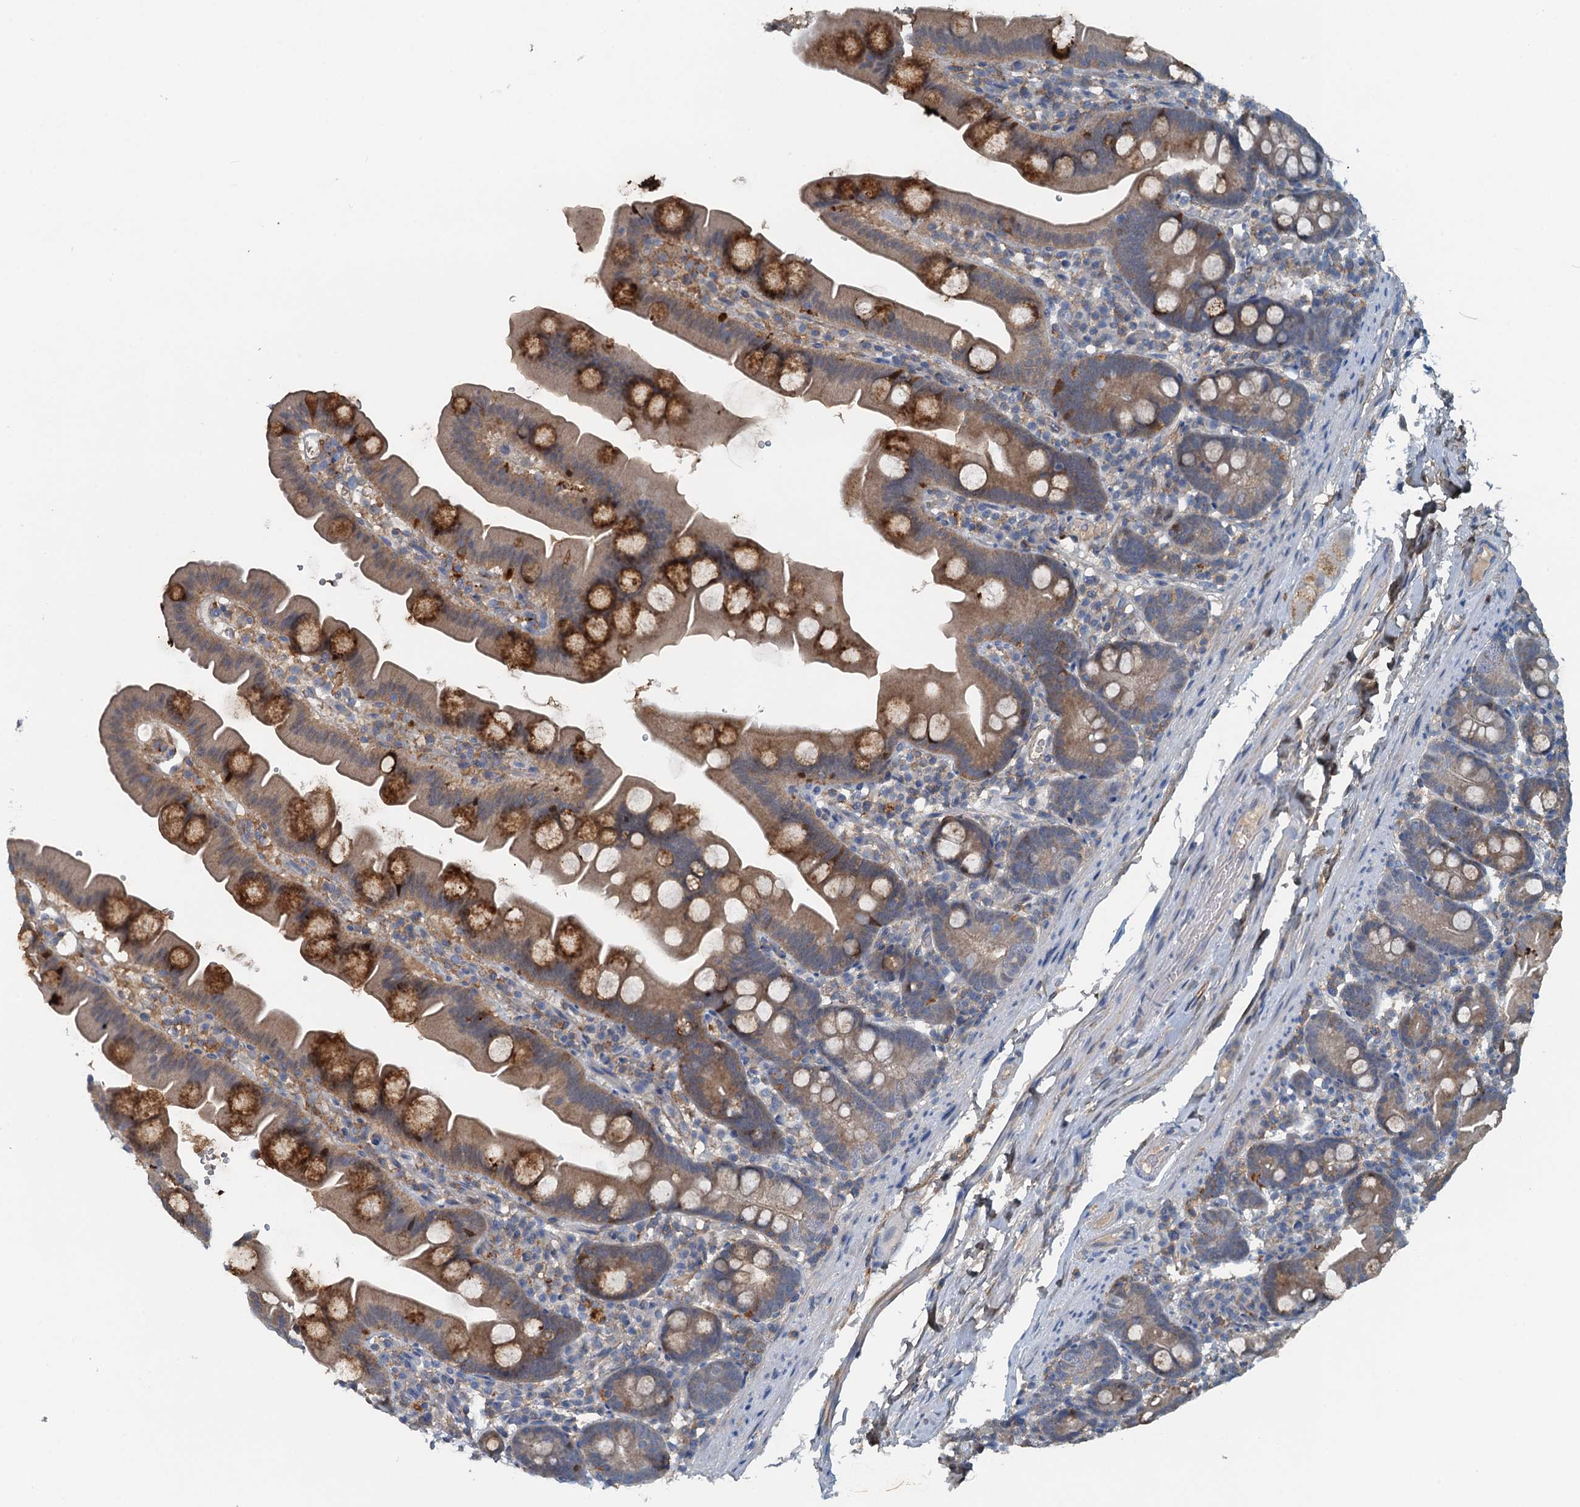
{"staining": {"intensity": "moderate", "quantity": "25%-75%", "location": "cytoplasmic/membranous"}, "tissue": "small intestine", "cell_type": "Glandular cells", "image_type": "normal", "snomed": [{"axis": "morphology", "description": "Normal tissue, NOS"}, {"axis": "topography", "description": "Small intestine"}], "caption": "Brown immunohistochemical staining in normal small intestine displays moderate cytoplasmic/membranous staining in about 25%-75% of glandular cells. Nuclei are stained in blue.", "gene": "THAP10", "patient": {"sex": "female", "age": 68}}